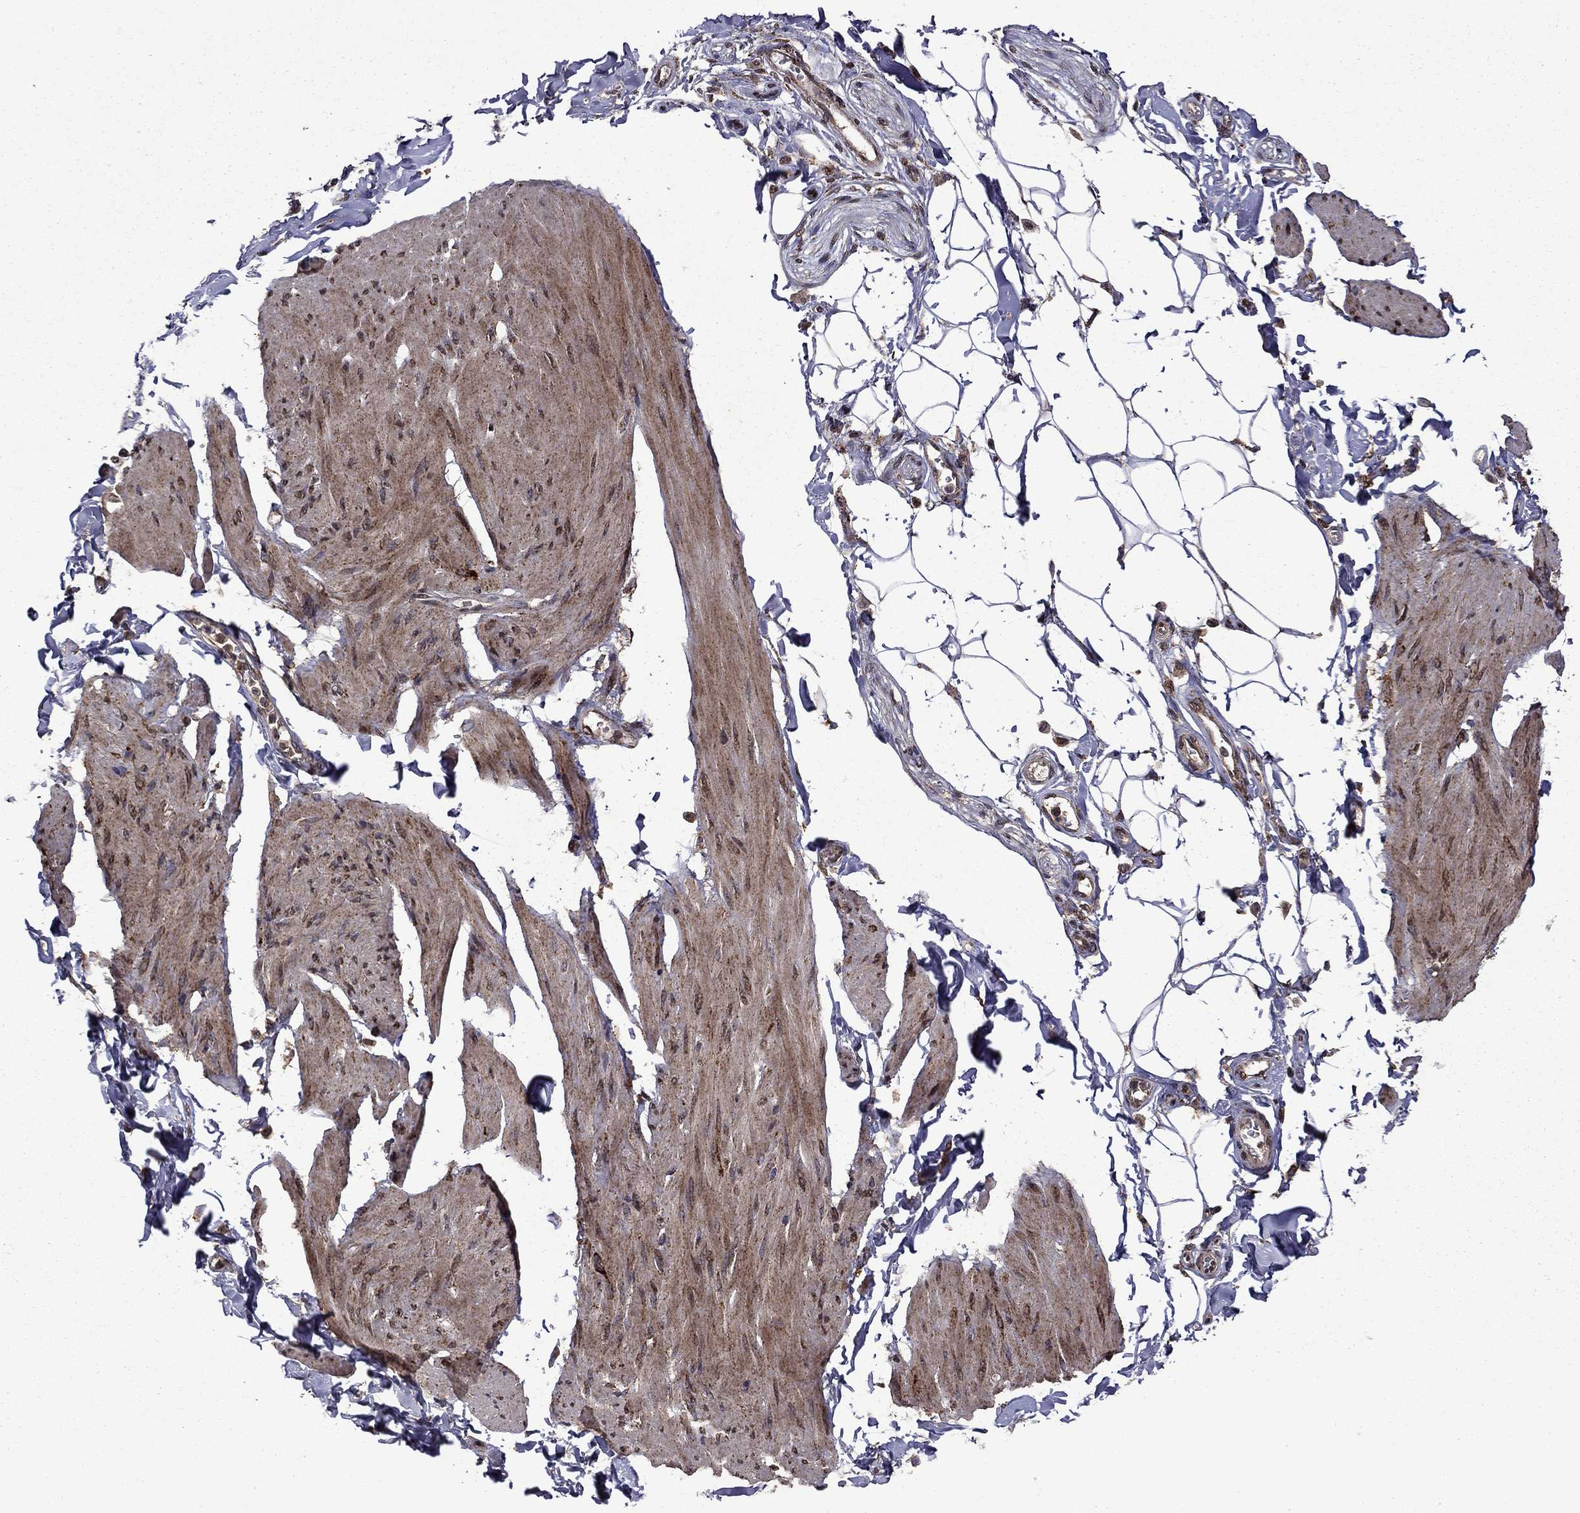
{"staining": {"intensity": "moderate", "quantity": ">75%", "location": "cytoplasmic/membranous"}, "tissue": "smooth muscle", "cell_type": "Smooth muscle cells", "image_type": "normal", "snomed": [{"axis": "morphology", "description": "Normal tissue, NOS"}, {"axis": "topography", "description": "Adipose tissue"}, {"axis": "topography", "description": "Smooth muscle"}, {"axis": "topography", "description": "Peripheral nerve tissue"}], "caption": "Immunohistochemical staining of benign human smooth muscle displays moderate cytoplasmic/membranous protein positivity in about >75% of smooth muscle cells. The staining was performed using DAB (3,3'-diaminobenzidine), with brown indicating positive protein expression. Nuclei are stained blue with hematoxylin.", "gene": "ITM2B", "patient": {"sex": "male", "age": 83}}